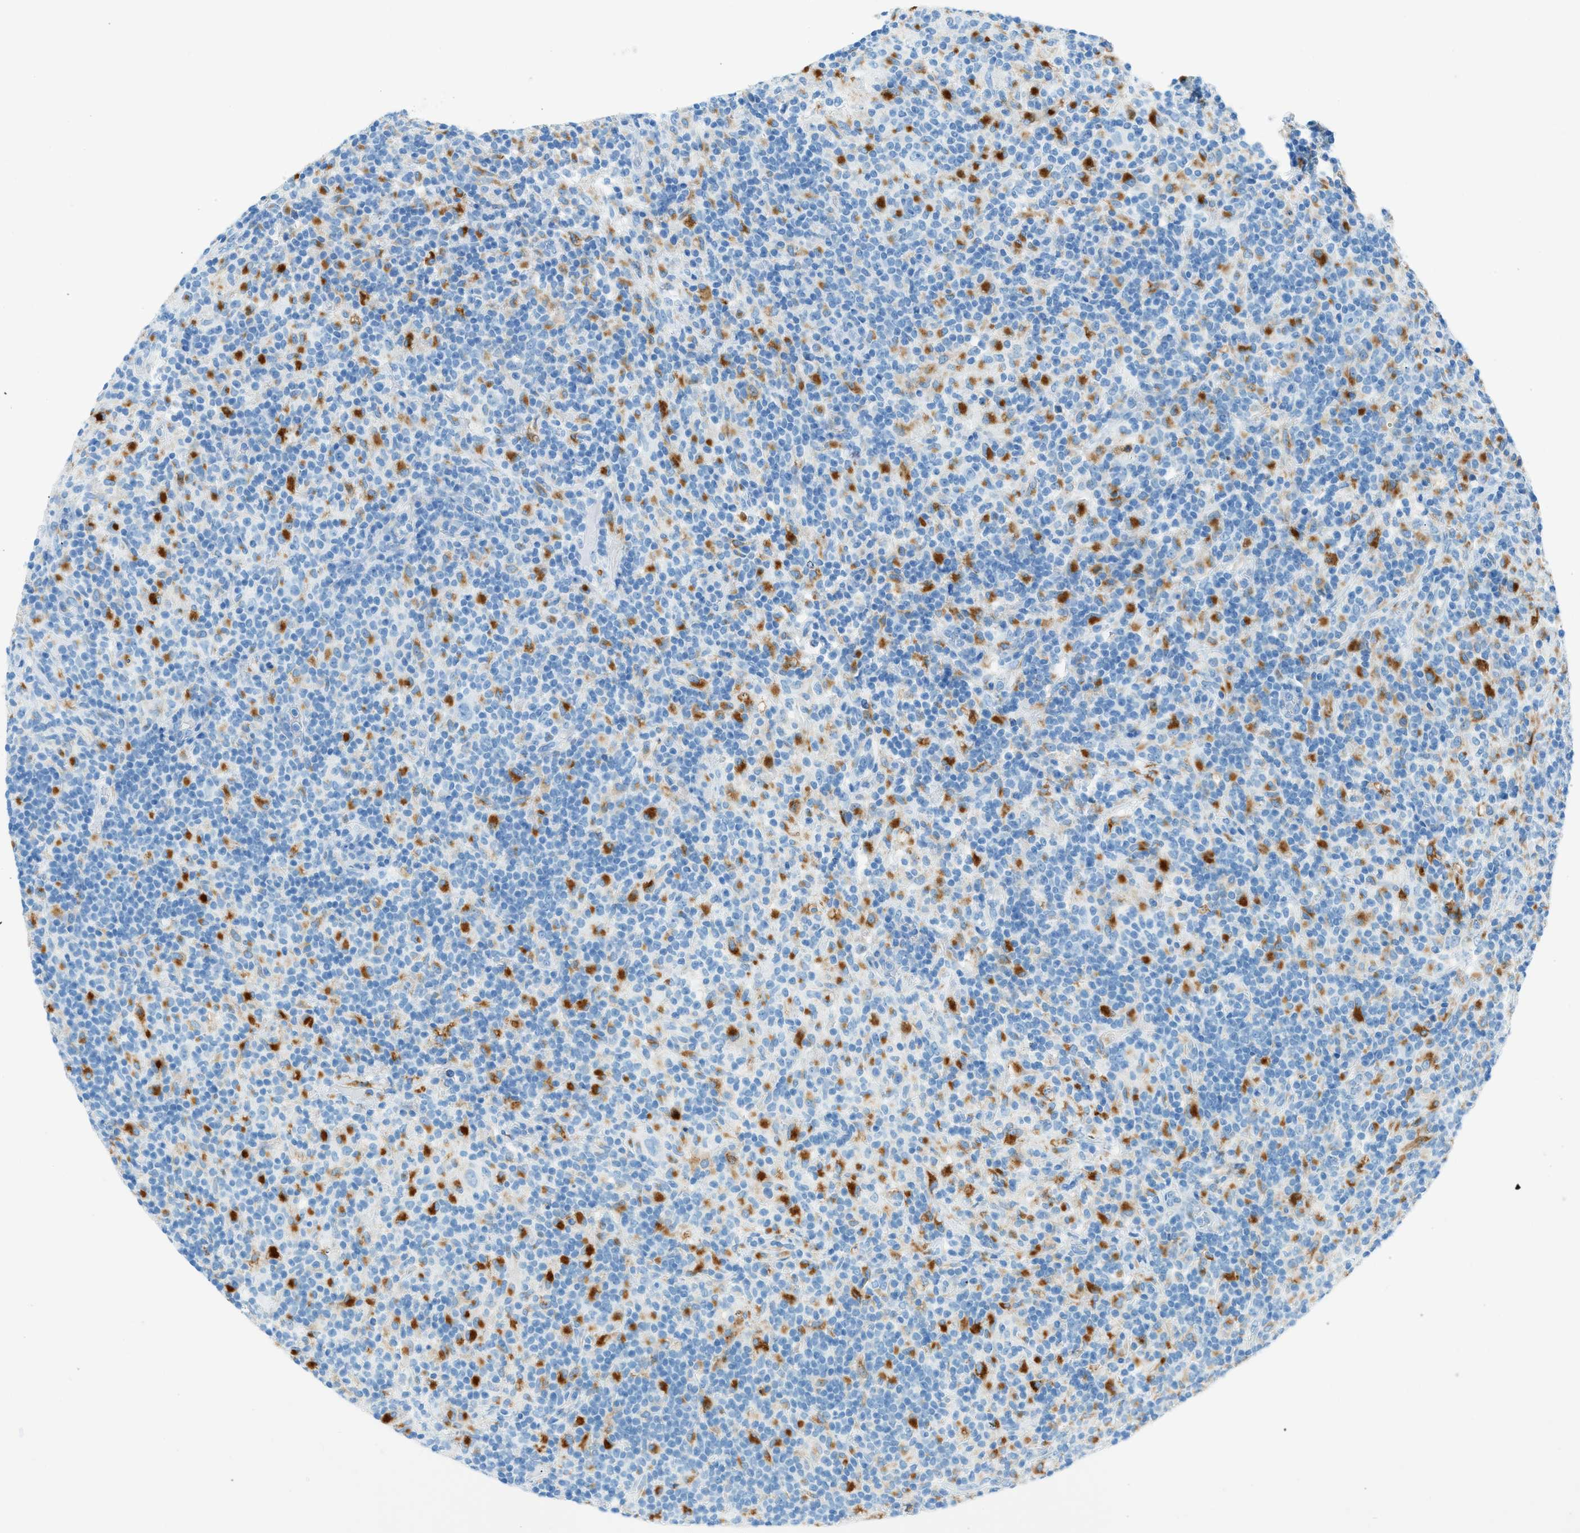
{"staining": {"intensity": "negative", "quantity": "none", "location": "none"}, "tissue": "lymphoma", "cell_type": "Tumor cells", "image_type": "cancer", "snomed": [{"axis": "morphology", "description": "Hodgkin's disease, NOS"}, {"axis": "topography", "description": "Lymph node"}], "caption": "Tumor cells show no significant protein expression in lymphoma.", "gene": "C21orf62", "patient": {"sex": "male", "age": 70}}